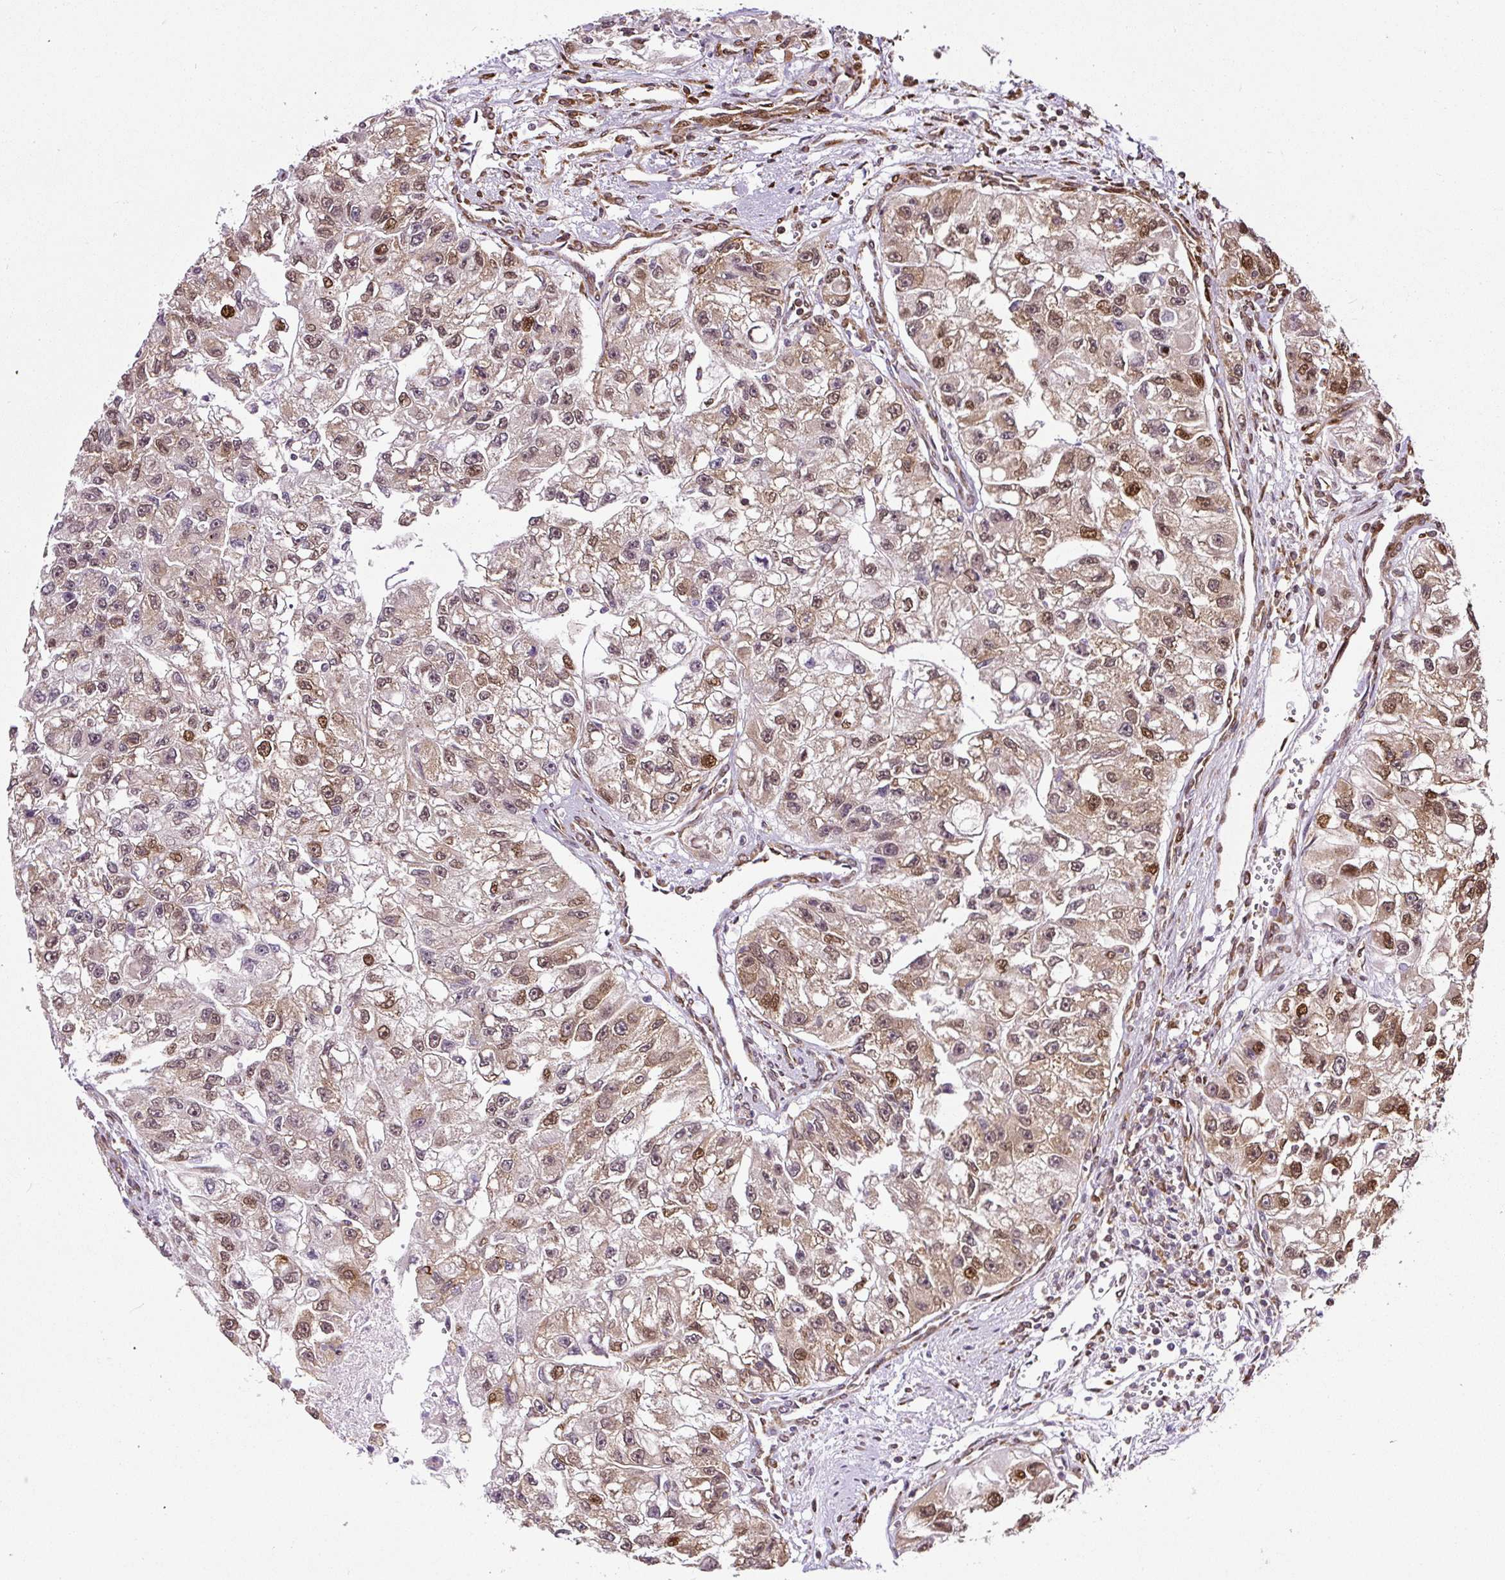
{"staining": {"intensity": "moderate", "quantity": "25%-75%", "location": "cytoplasmic/membranous,nuclear"}, "tissue": "renal cancer", "cell_type": "Tumor cells", "image_type": "cancer", "snomed": [{"axis": "morphology", "description": "Adenocarcinoma, NOS"}, {"axis": "topography", "description": "Kidney"}], "caption": "Brown immunohistochemical staining in renal cancer displays moderate cytoplasmic/membranous and nuclear positivity in about 25%-75% of tumor cells.", "gene": "KDM4E", "patient": {"sex": "male", "age": 63}}